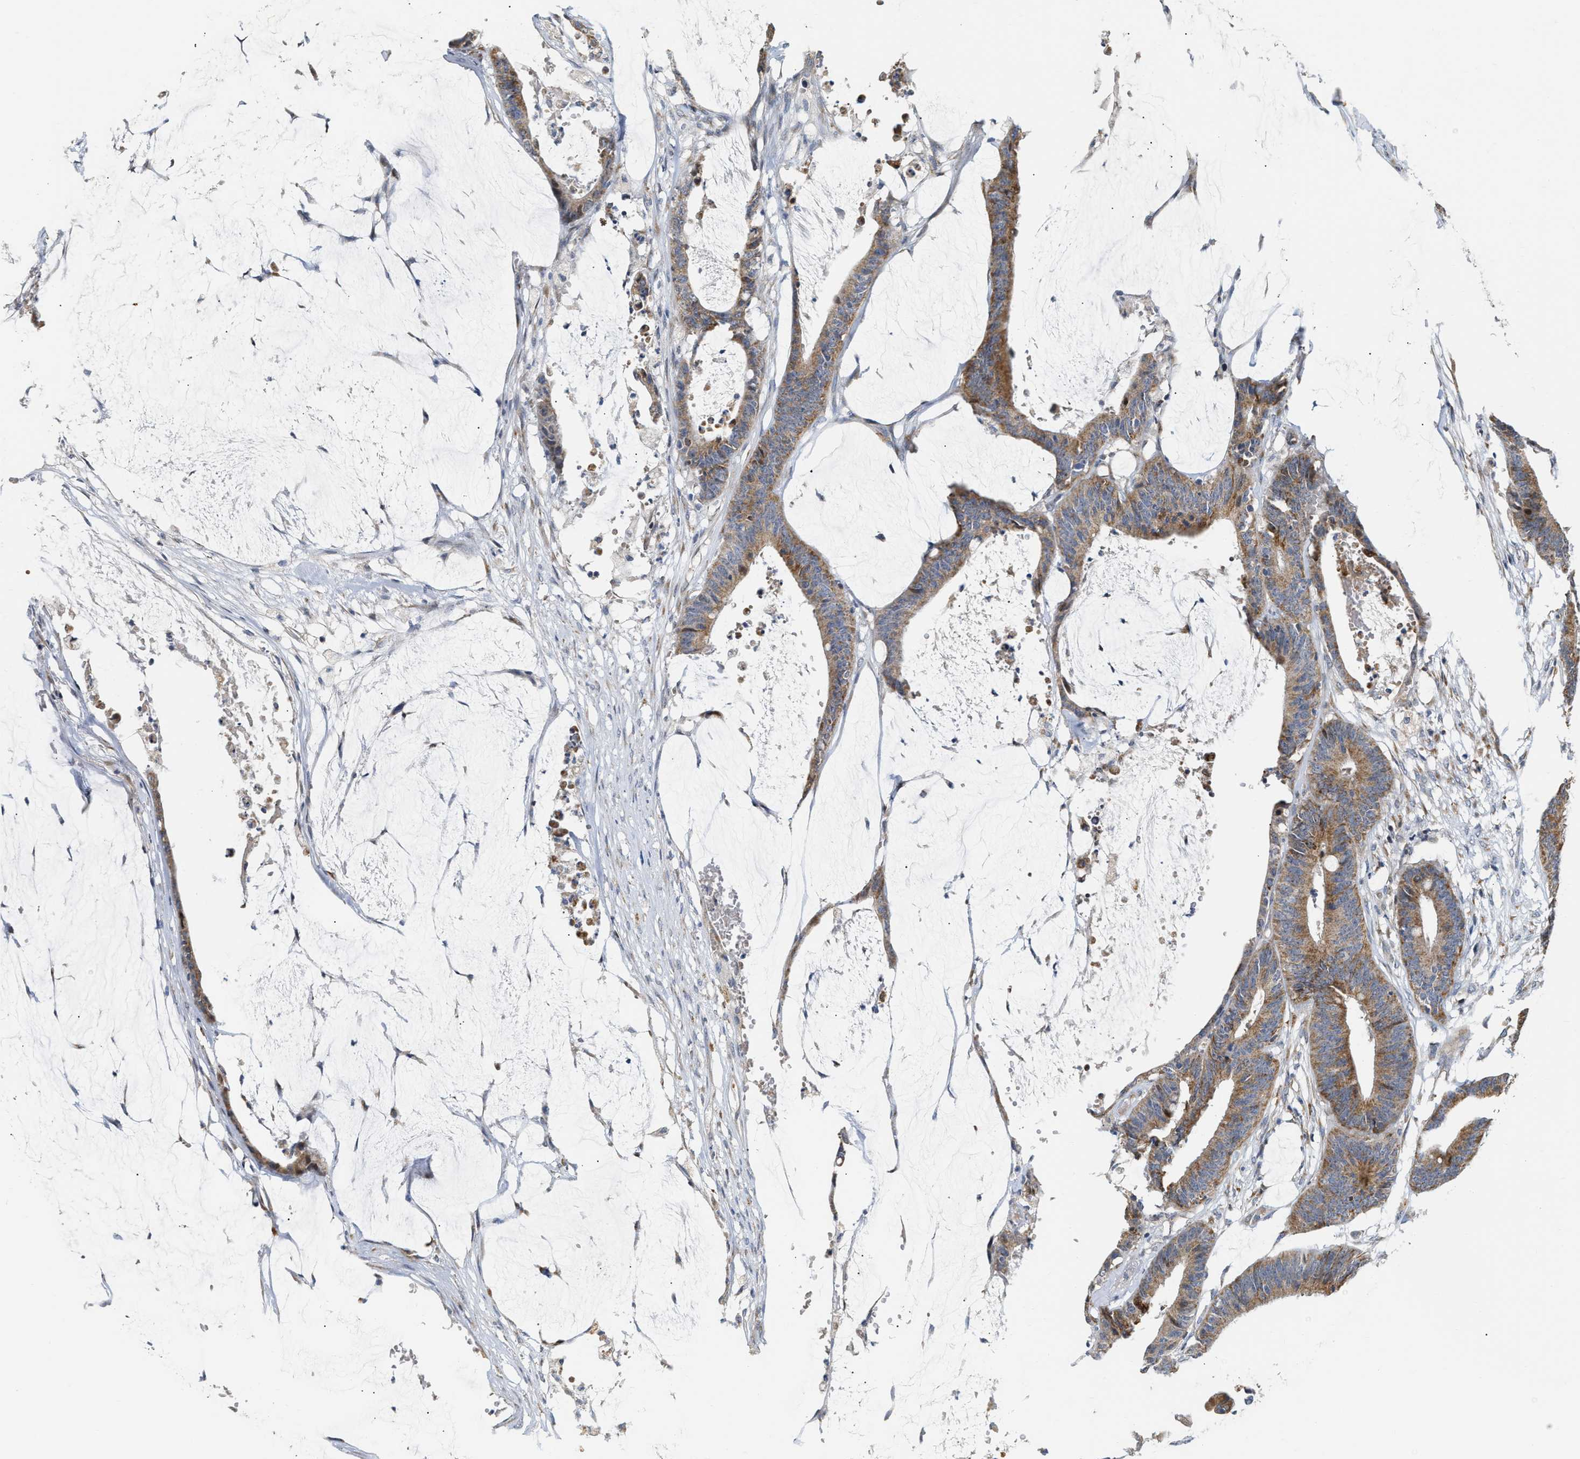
{"staining": {"intensity": "moderate", "quantity": ">75%", "location": "cytoplasmic/membranous"}, "tissue": "colorectal cancer", "cell_type": "Tumor cells", "image_type": "cancer", "snomed": [{"axis": "morphology", "description": "Adenocarcinoma, NOS"}, {"axis": "topography", "description": "Rectum"}], "caption": "Immunohistochemical staining of human colorectal cancer (adenocarcinoma) demonstrates medium levels of moderate cytoplasmic/membranous protein positivity in approximately >75% of tumor cells.", "gene": "DEPTOR", "patient": {"sex": "female", "age": 66}}